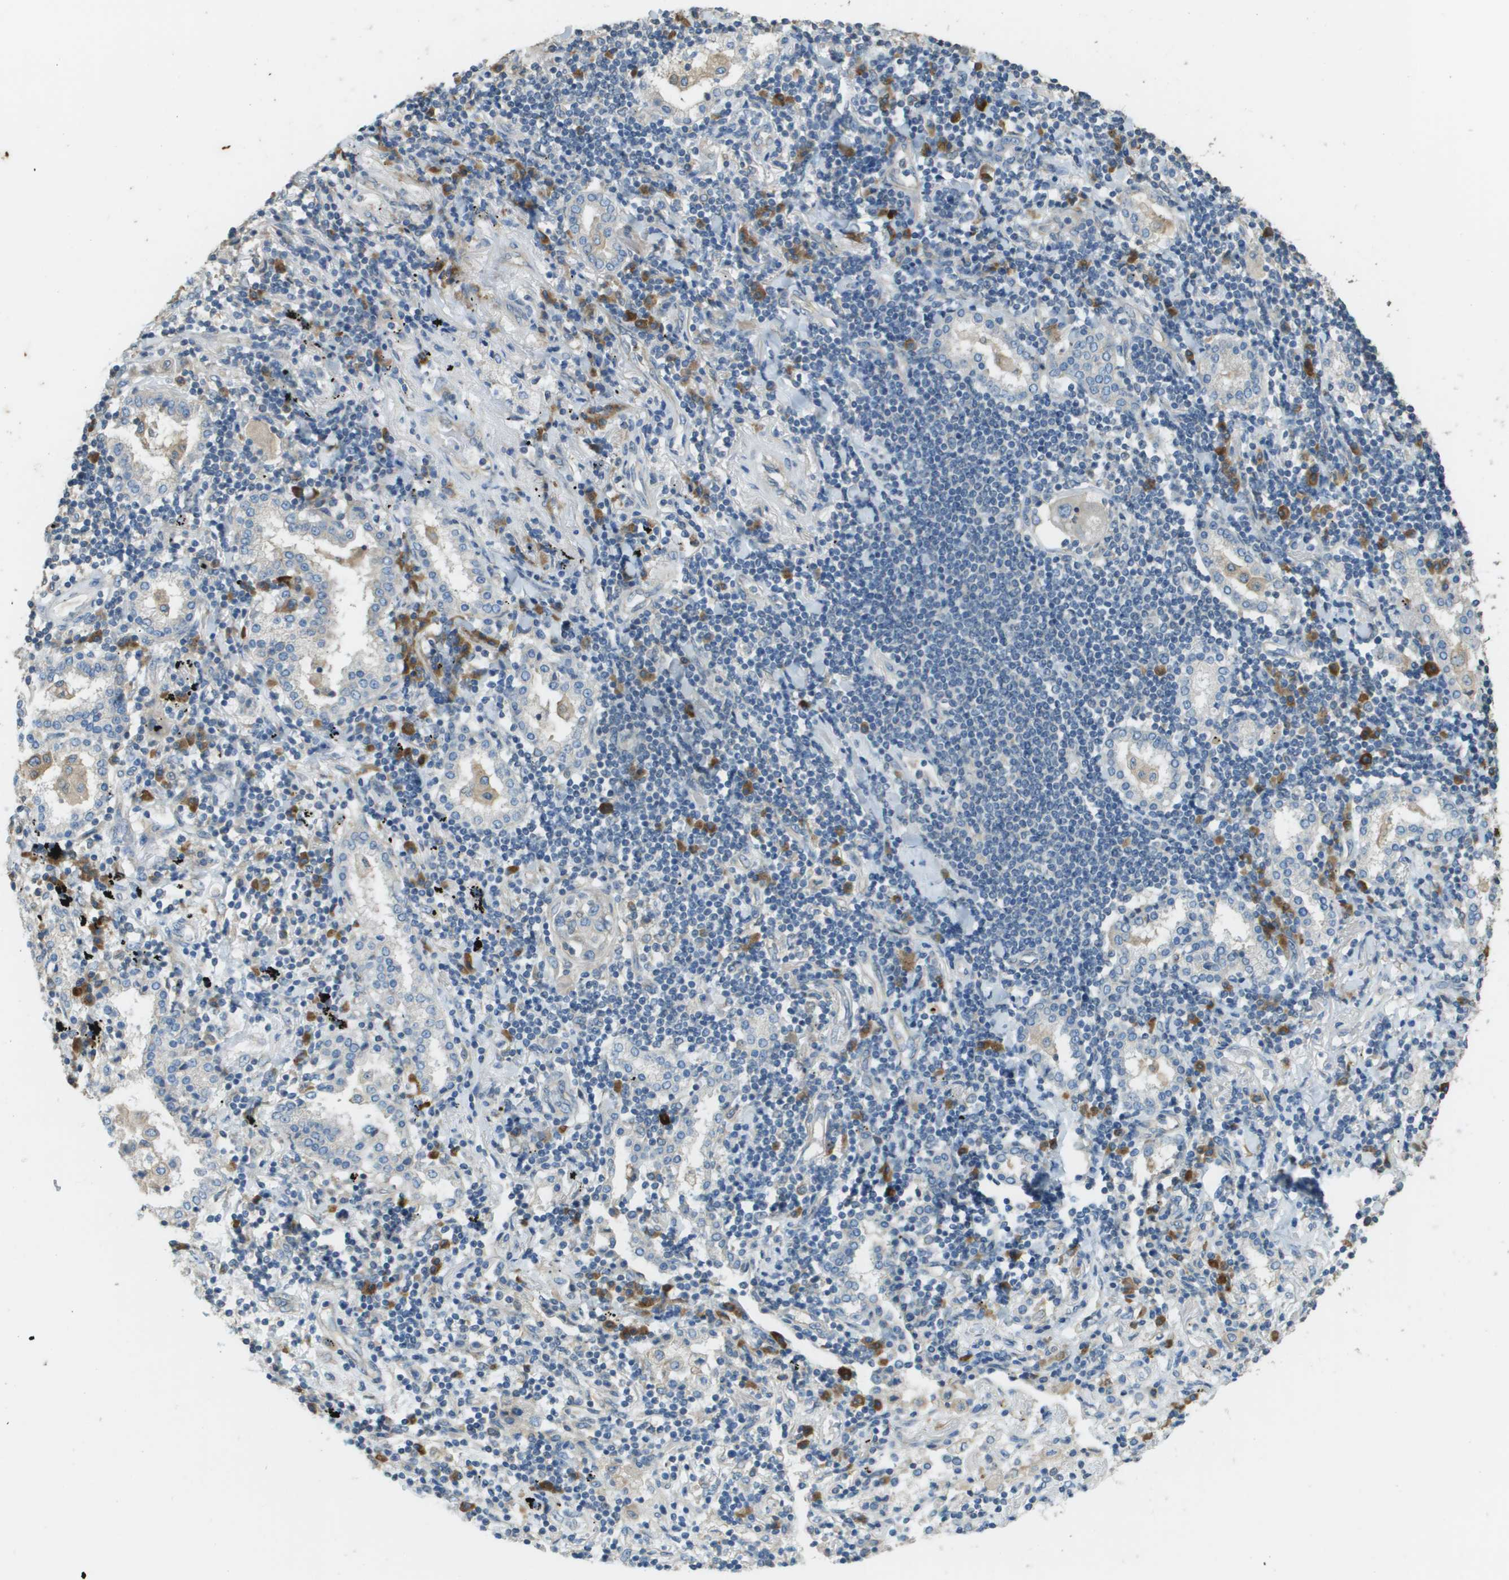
{"staining": {"intensity": "negative", "quantity": "none", "location": "none"}, "tissue": "lung cancer", "cell_type": "Tumor cells", "image_type": "cancer", "snomed": [{"axis": "morphology", "description": "Adenocarcinoma, NOS"}, {"axis": "topography", "description": "Lung"}], "caption": "Immunohistochemical staining of human lung adenocarcinoma demonstrates no significant expression in tumor cells.", "gene": "DNAJB11", "patient": {"sex": "female", "age": 65}}